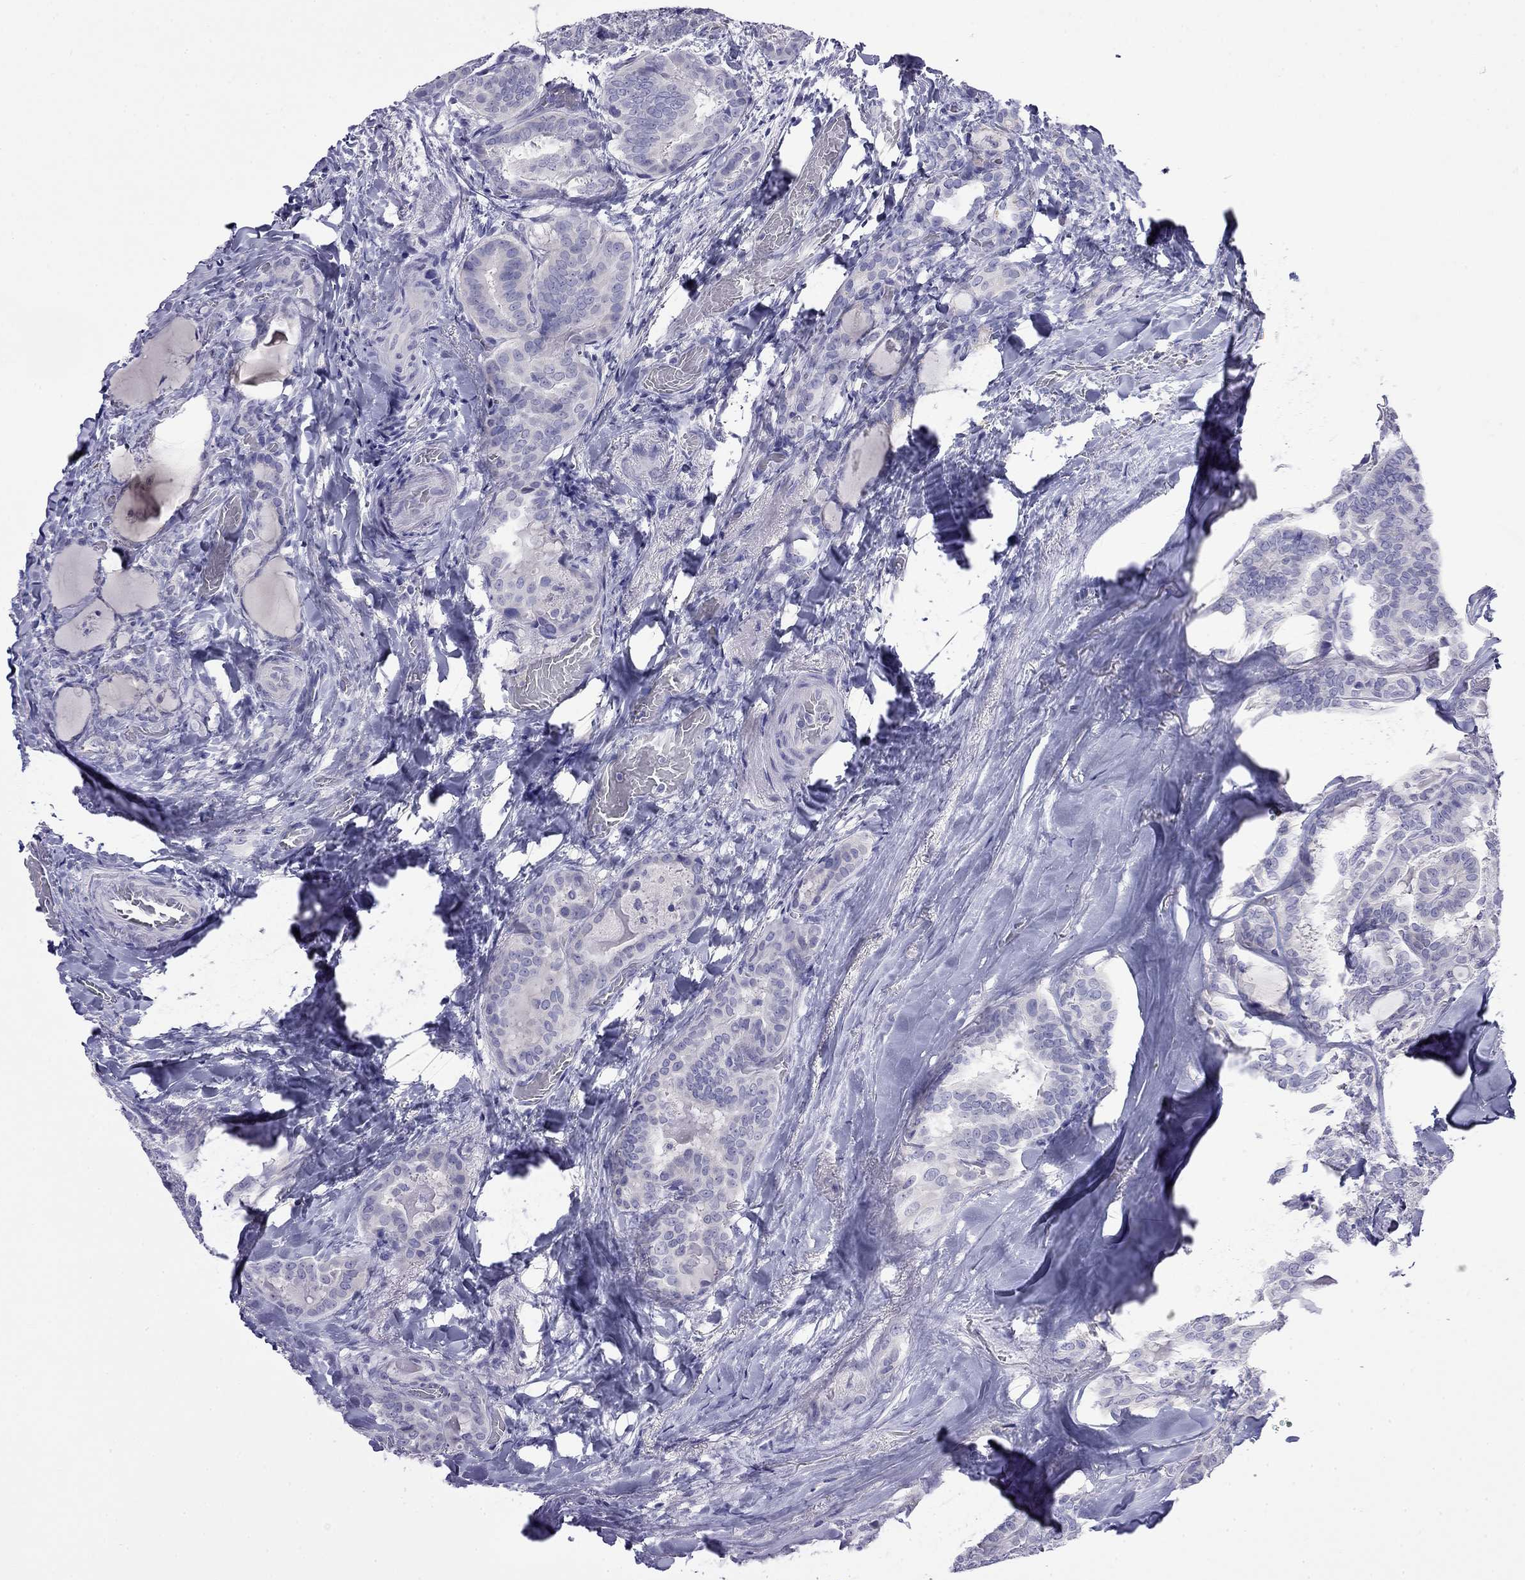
{"staining": {"intensity": "negative", "quantity": "none", "location": "none"}, "tissue": "thyroid cancer", "cell_type": "Tumor cells", "image_type": "cancer", "snomed": [{"axis": "morphology", "description": "Papillary adenocarcinoma, NOS"}, {"axis": "topography", "description": "Thyroid gland"}], "caption": "Thyroid cancer (papillary adenocarcinoma) was stained to show a protein in brown. There is no significant positivity in tumor cells. (Brightfield microscopy of DAB immunohistochemistry at high magnification).", "gene": "MYO15A", "patient": {"sex": "female", "age": 39}}